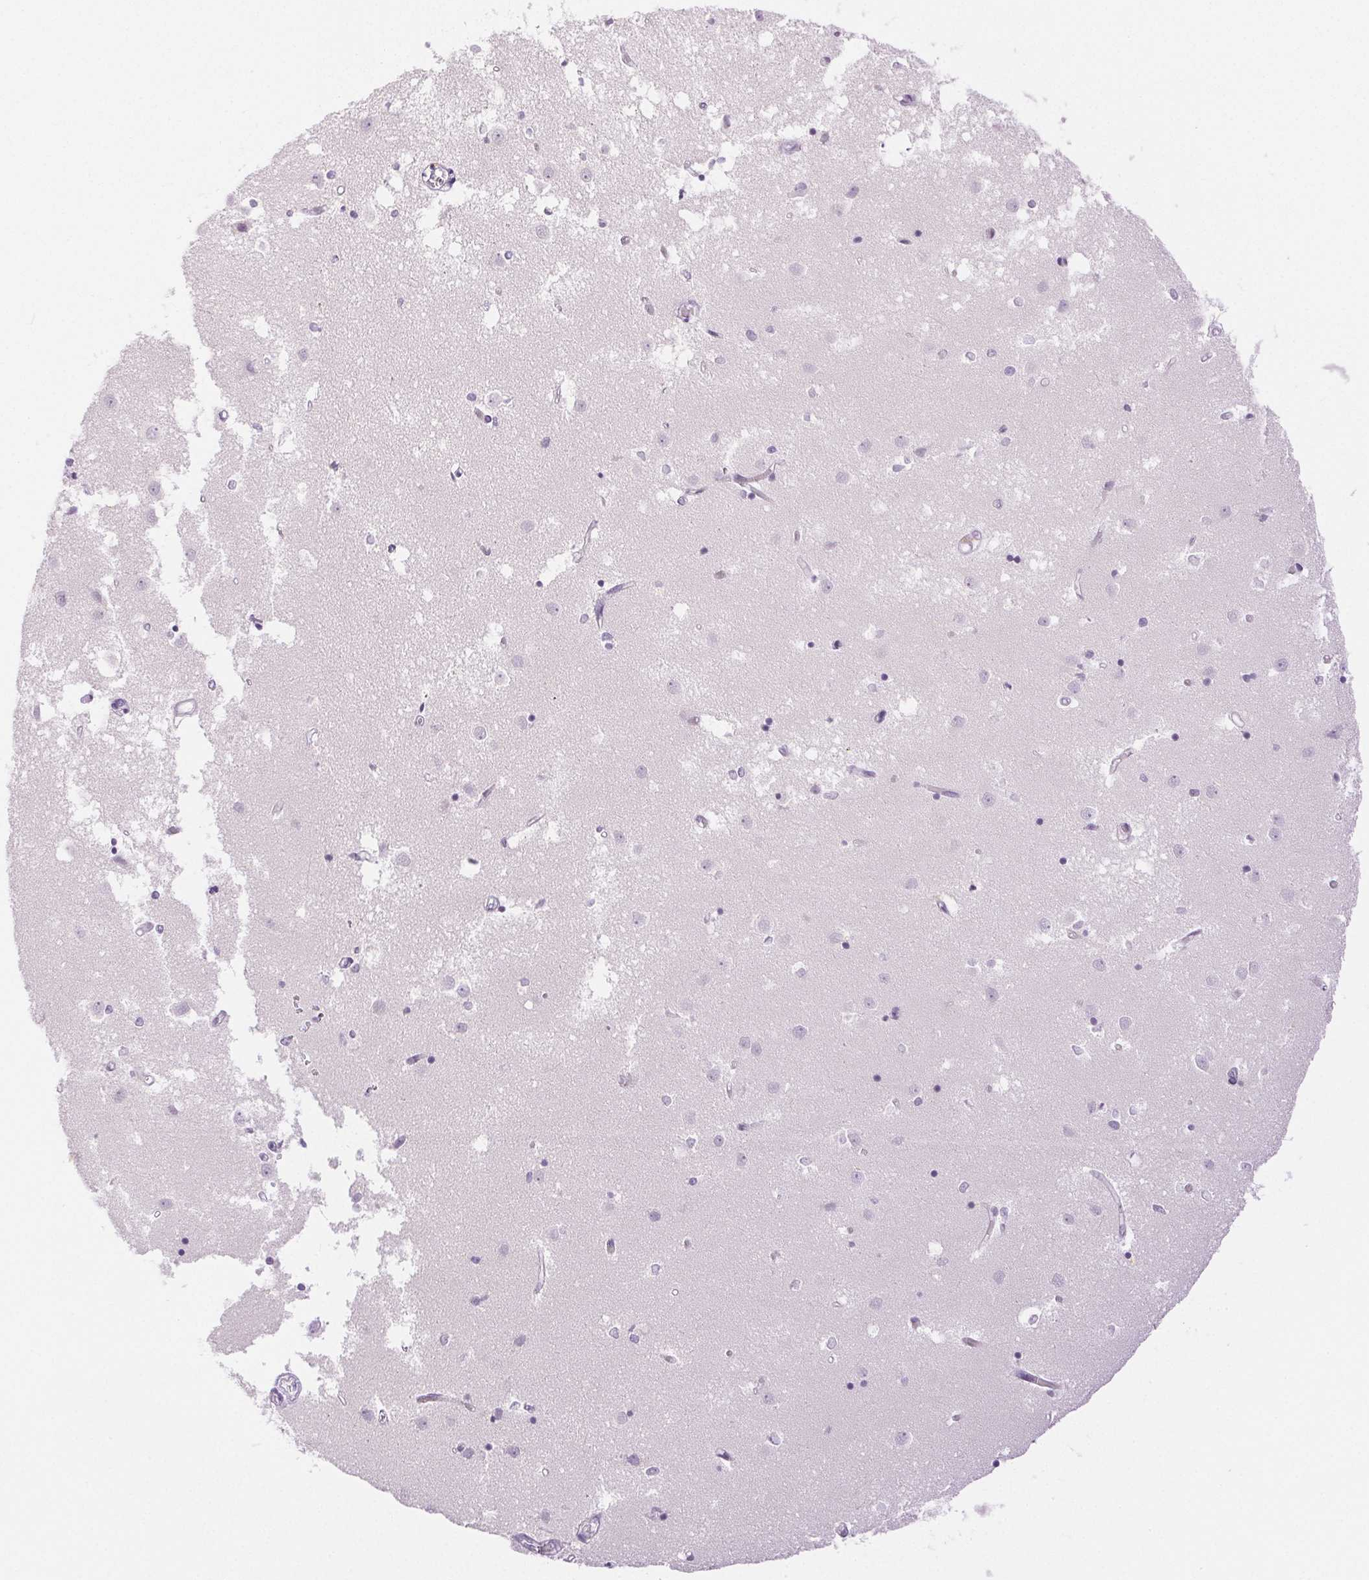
{"staining": {"intensity": "negative", "quantity": "none", "location": "none"}, "tissue": "caudate", "cell_type": "Glial cells", "image_type": "normal", "snomed": [{"axis": "morphology", "description": "Normal tissue, NOS"}, {"axis": "topography", "description": "Lateral ventricle wall"}], "caption": "Glial cells show no significant positivity in benign caudate. The staining was performed using DAB (3,3'-diaminobenzidine) to visualize the protein expression in brown, while the nuclei were stained in blue with hematoxylin (Magnification: 20x).", "gene": "SLC5A2", "patient": {"sex": "male", "age": 54}}